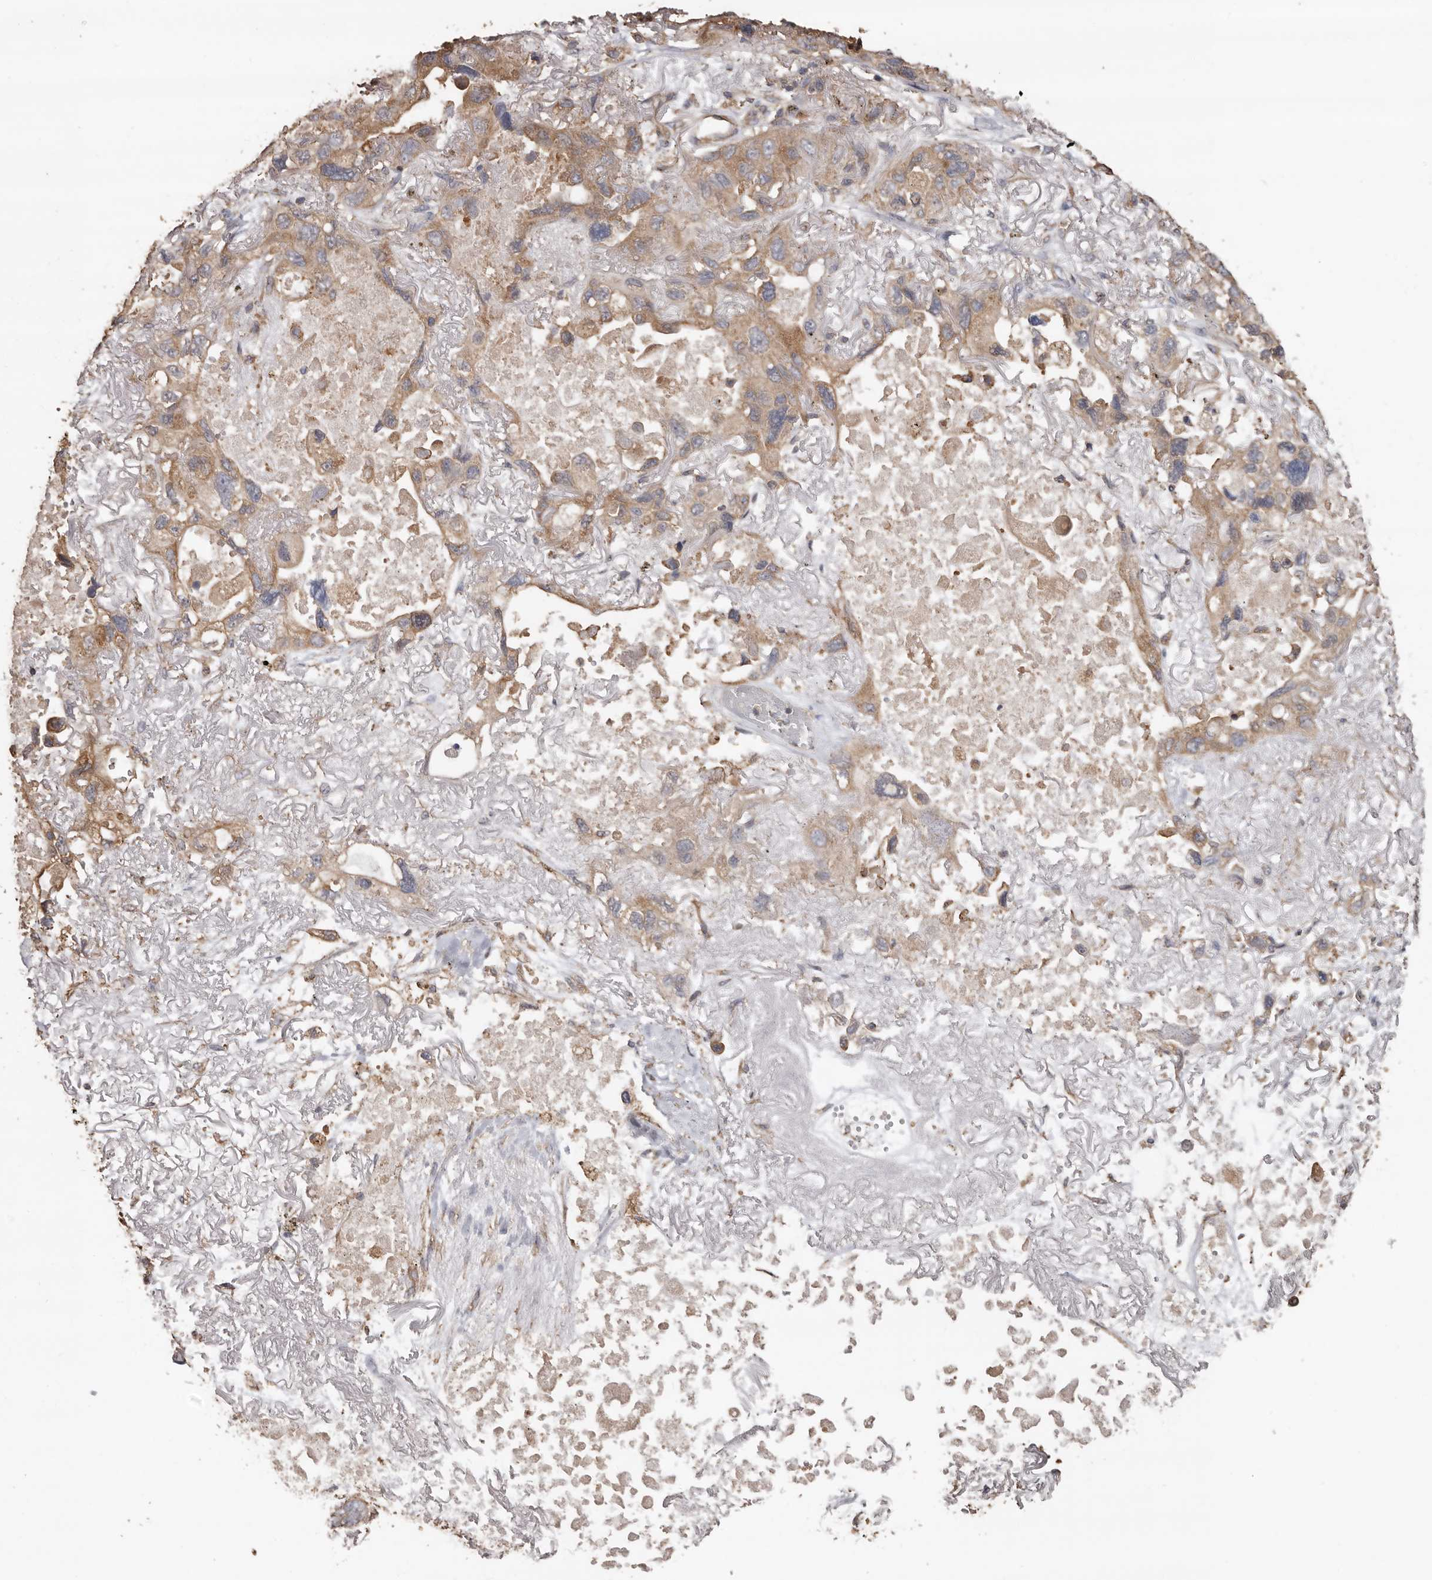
{"staining": {"intensity": "moderate", "quantity": ">75%", "location": "cytoplasmic/membranous"}, "tissue": "lung cancer", "cell_type": "Tumor cells", "image_type": "cancer", "snomed": [{"axis": "morphology", "description": "Squamous cell carcinoma, NOS"}, {"axis": "topography", "description": "Lung"}], "caption": "Human squamous cell carcinoma (lung) stained for a protein (brown) demonstrates moderate cytoplasmic/membranous positive staining in about >75% of tumor cells.", "gene": "FLCN", "patient": {"sex": "female", "age": 73}}